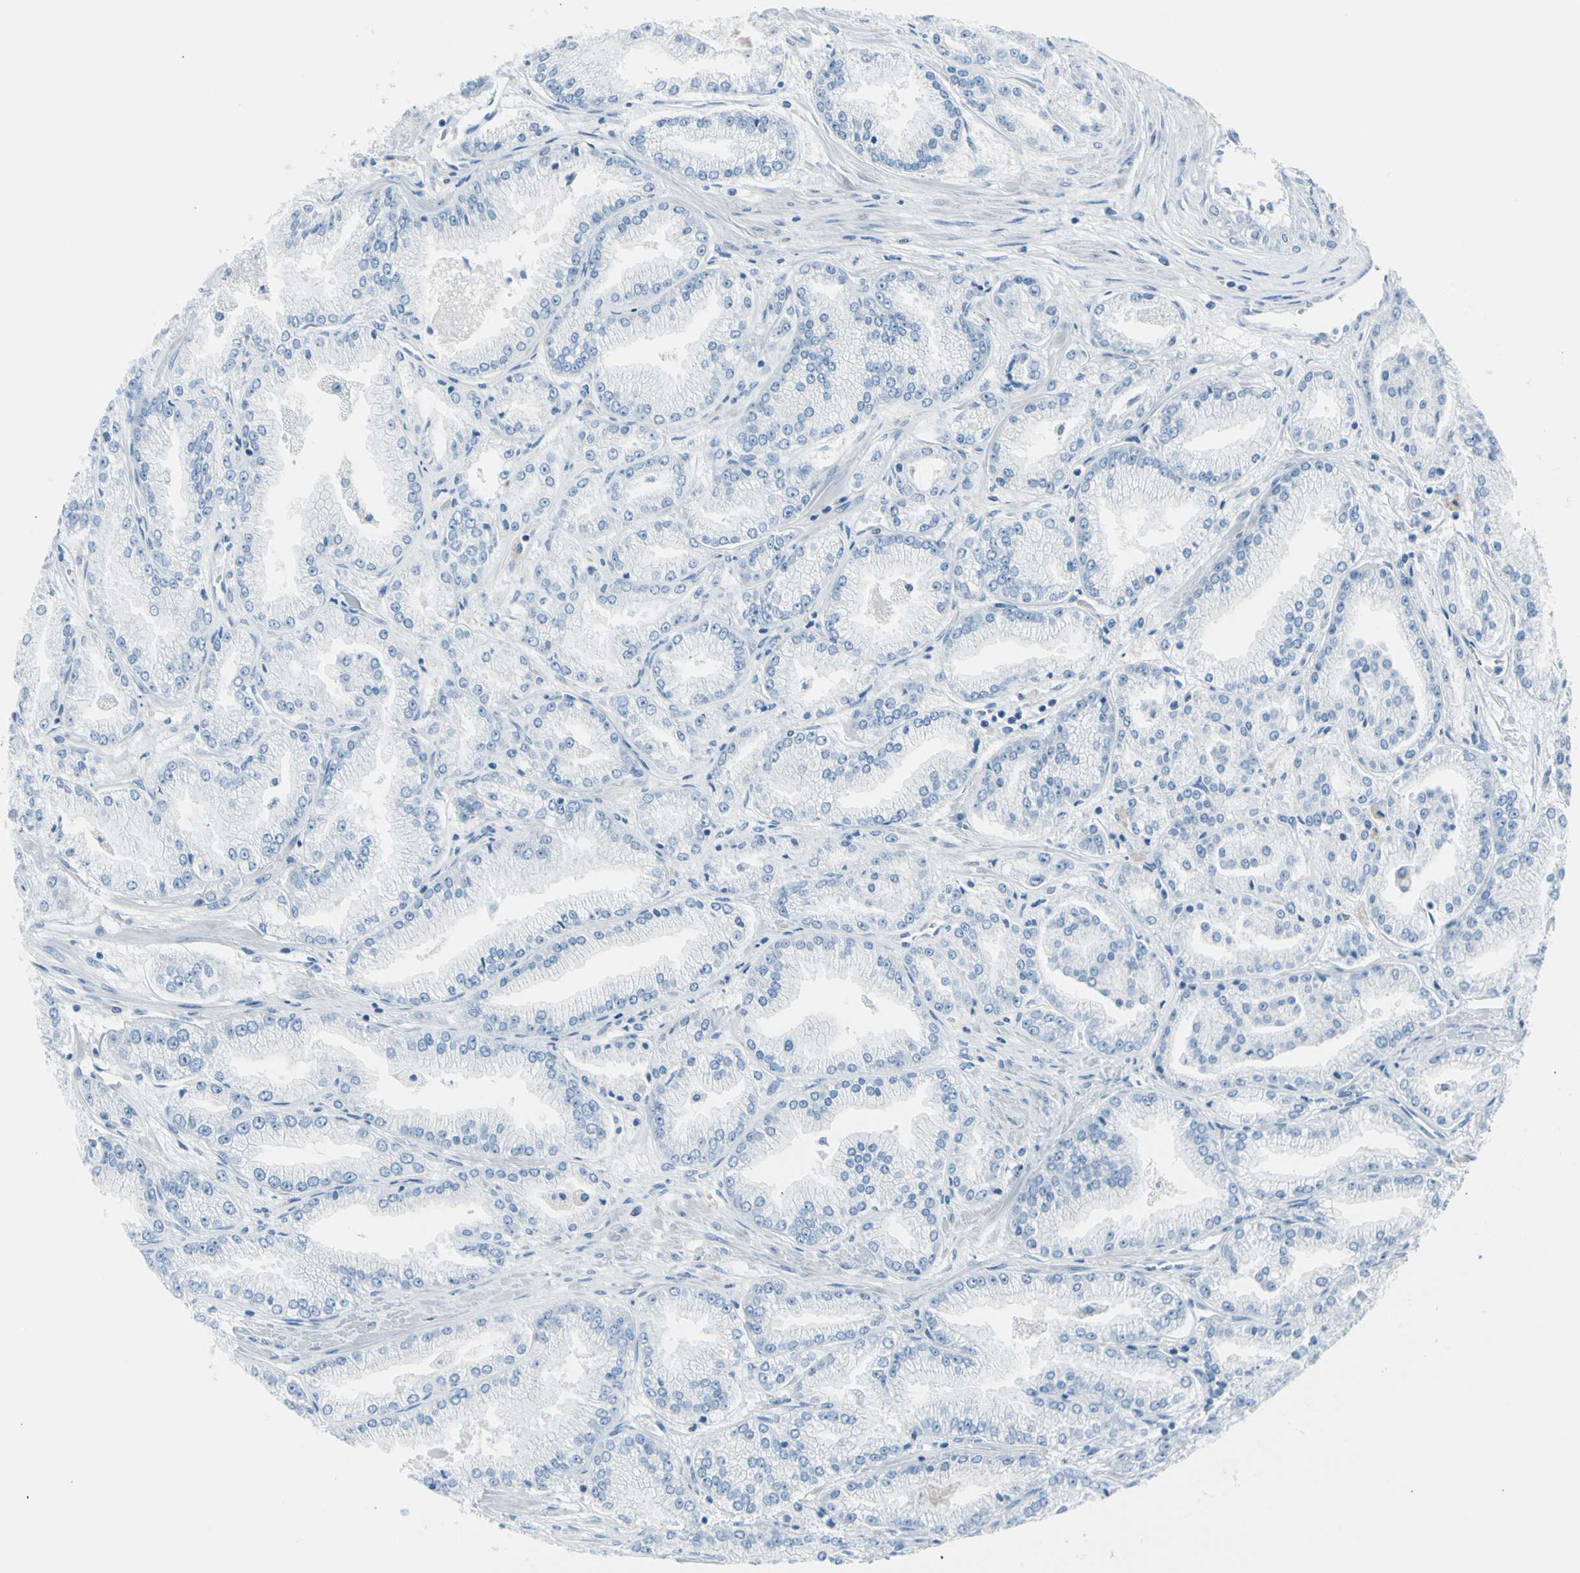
{"staining": {"intensity": "negative", "quantity": "none", "location": "none"}, "tissue": "prostate cancer", "cell_type": "Tumor cells", "image_type": "cancer", "snomed": [{"axis": "morphology", "description": "Adenocarcinoma, High grade"}, {"axis": "topography", "description": "Prostate"}], "caption": "This is an immunohistochemistry (IHC) histopathology image of human prostate cancer (adenocarcinoma (high-grade)). There is no expression in tumor cells.", "gene": "TPO", "patient": {"sex": "male", "age": 61}}